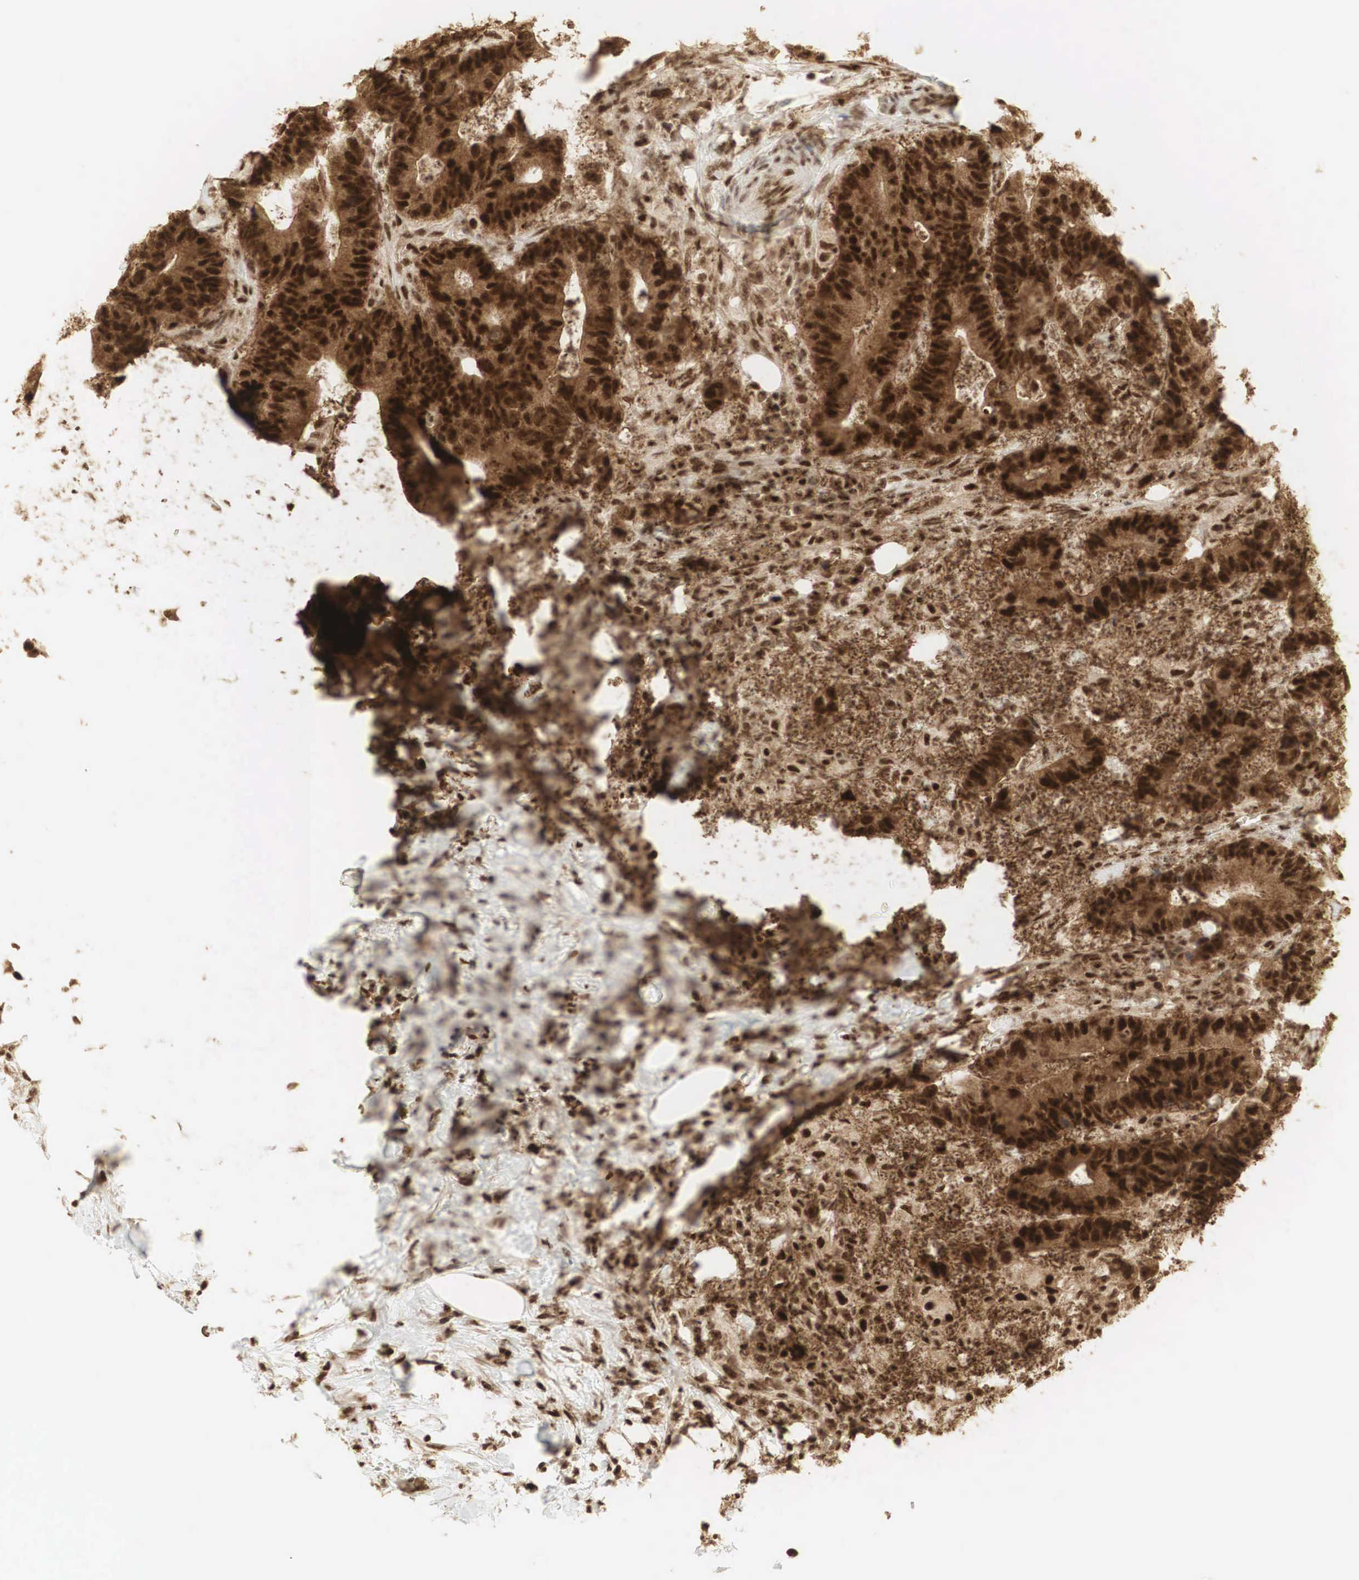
{"staining": {"intensity": "strong", "quantity": ">75%", "location": "cytoplasmic/membranous,nuclear"}, "tissue": "colorectal cancer", "cell_type": "Tumor cells", "image_type": "cancer", "snomed": [{"axis": "morphology", "description": "Adenocarcinoma, NOS"}, {"axis": "topography", "description": "Colon"}], "caption": "Protein analysis of colorectal cancer (adenocarcinoma) tissue demonstrates strong cytoplasmic/membranous and nuclear positivity in approximately >75% of tumor cells. The protein is shown in brown color, while the nuclei are stained blue.", "gene": "RNF113A", "patient": {"sex": "female", "age": 76}}